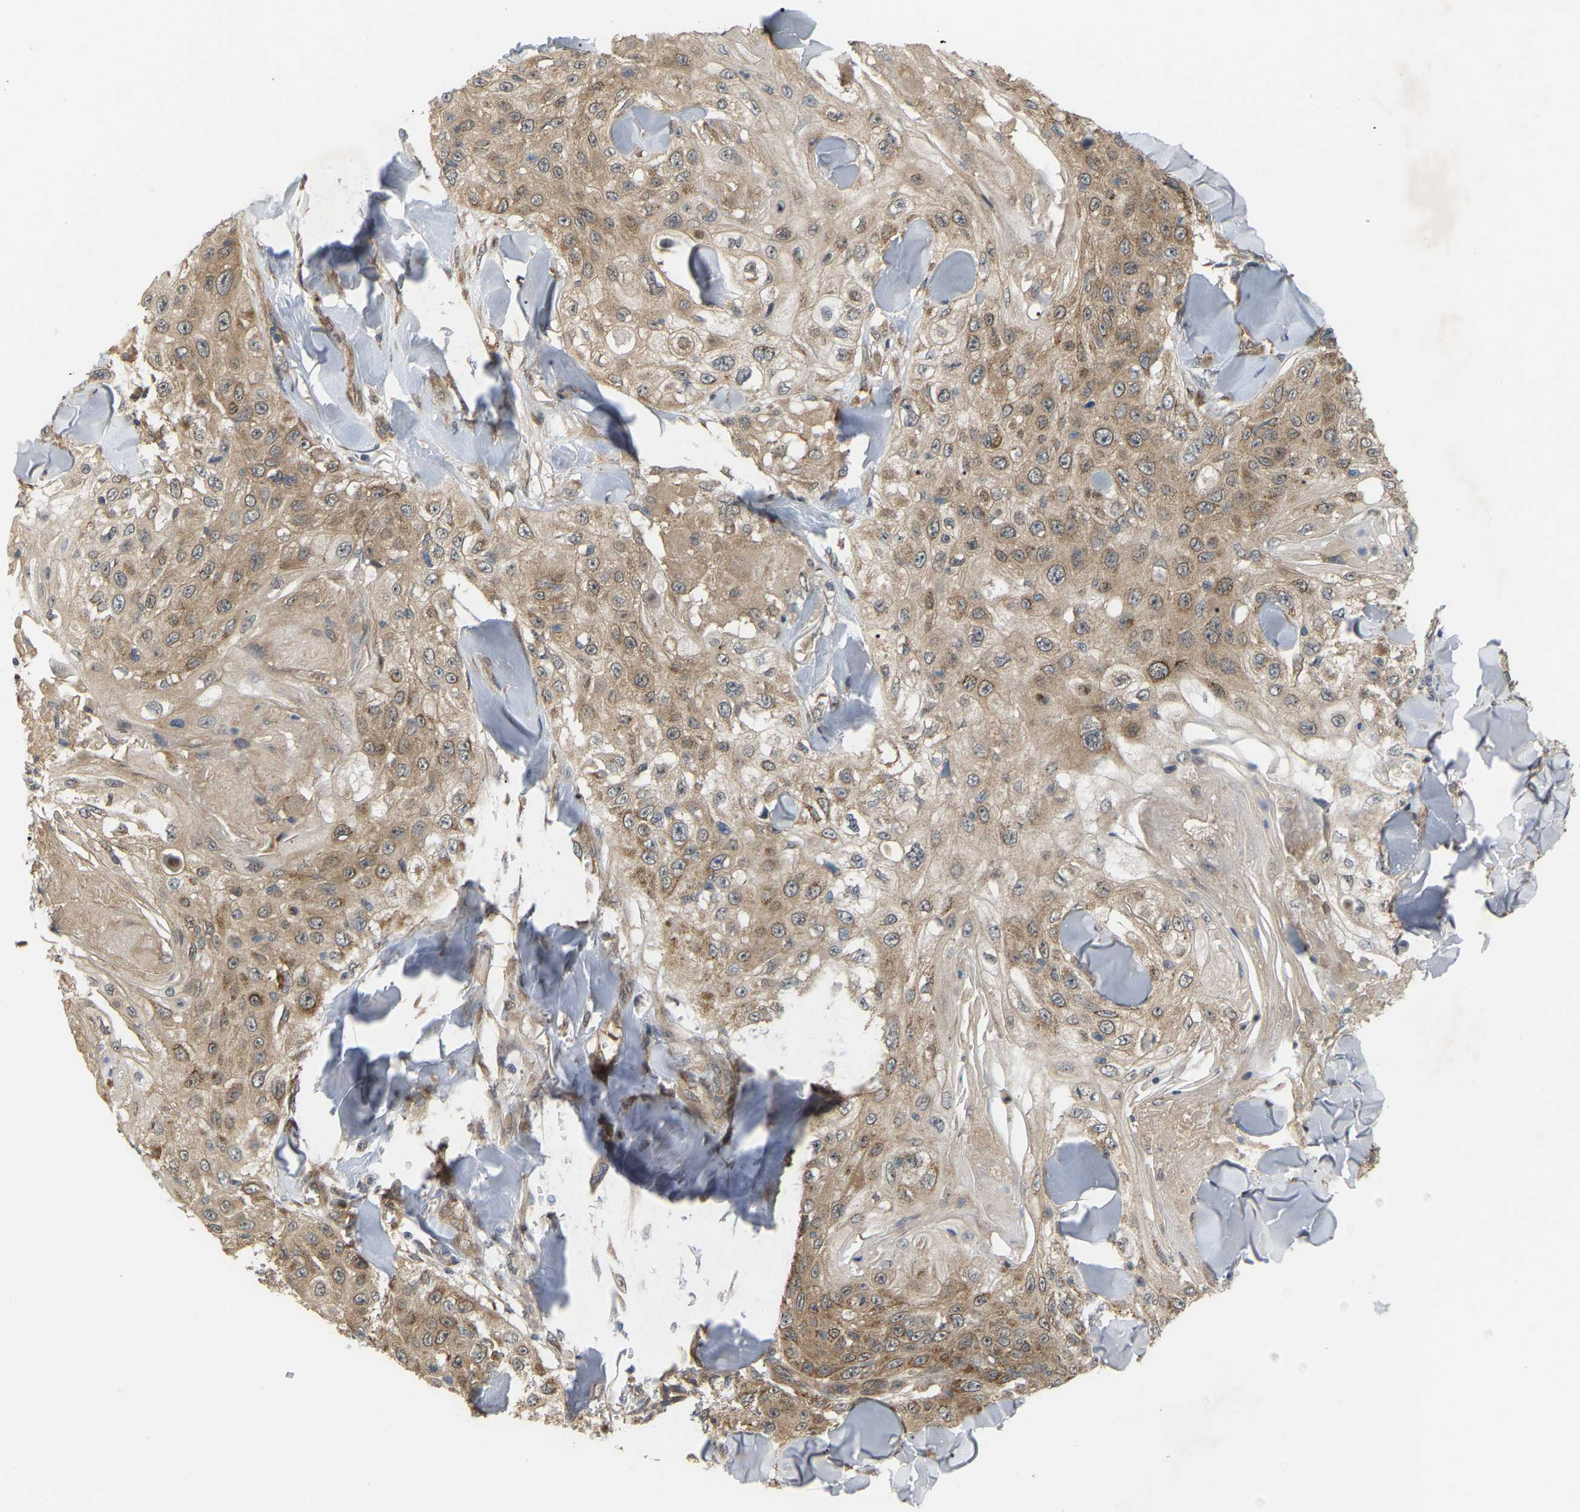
{"staining": {"intensity": "moderate", "quantity": ">75%", "location": "cytoplasmic/membranous"}, "tissue": "skin cancer", "cell_type": "Tumor cells", "image_type": "cancer", "snomed": [{"axis": "morphology", "description": "Squamous cell carcinoma, NOS"}, {"axis": "topography", "description": "Skin"}], "caption": "About >75% of tumor cells in human skin squamous cell carcinoma show moderate cytoplasmic/membranous protein expression as visualized by brown immunohistochemical staining.", "gene": "CROT", "patient": {"sex": "male", "age": 86}}